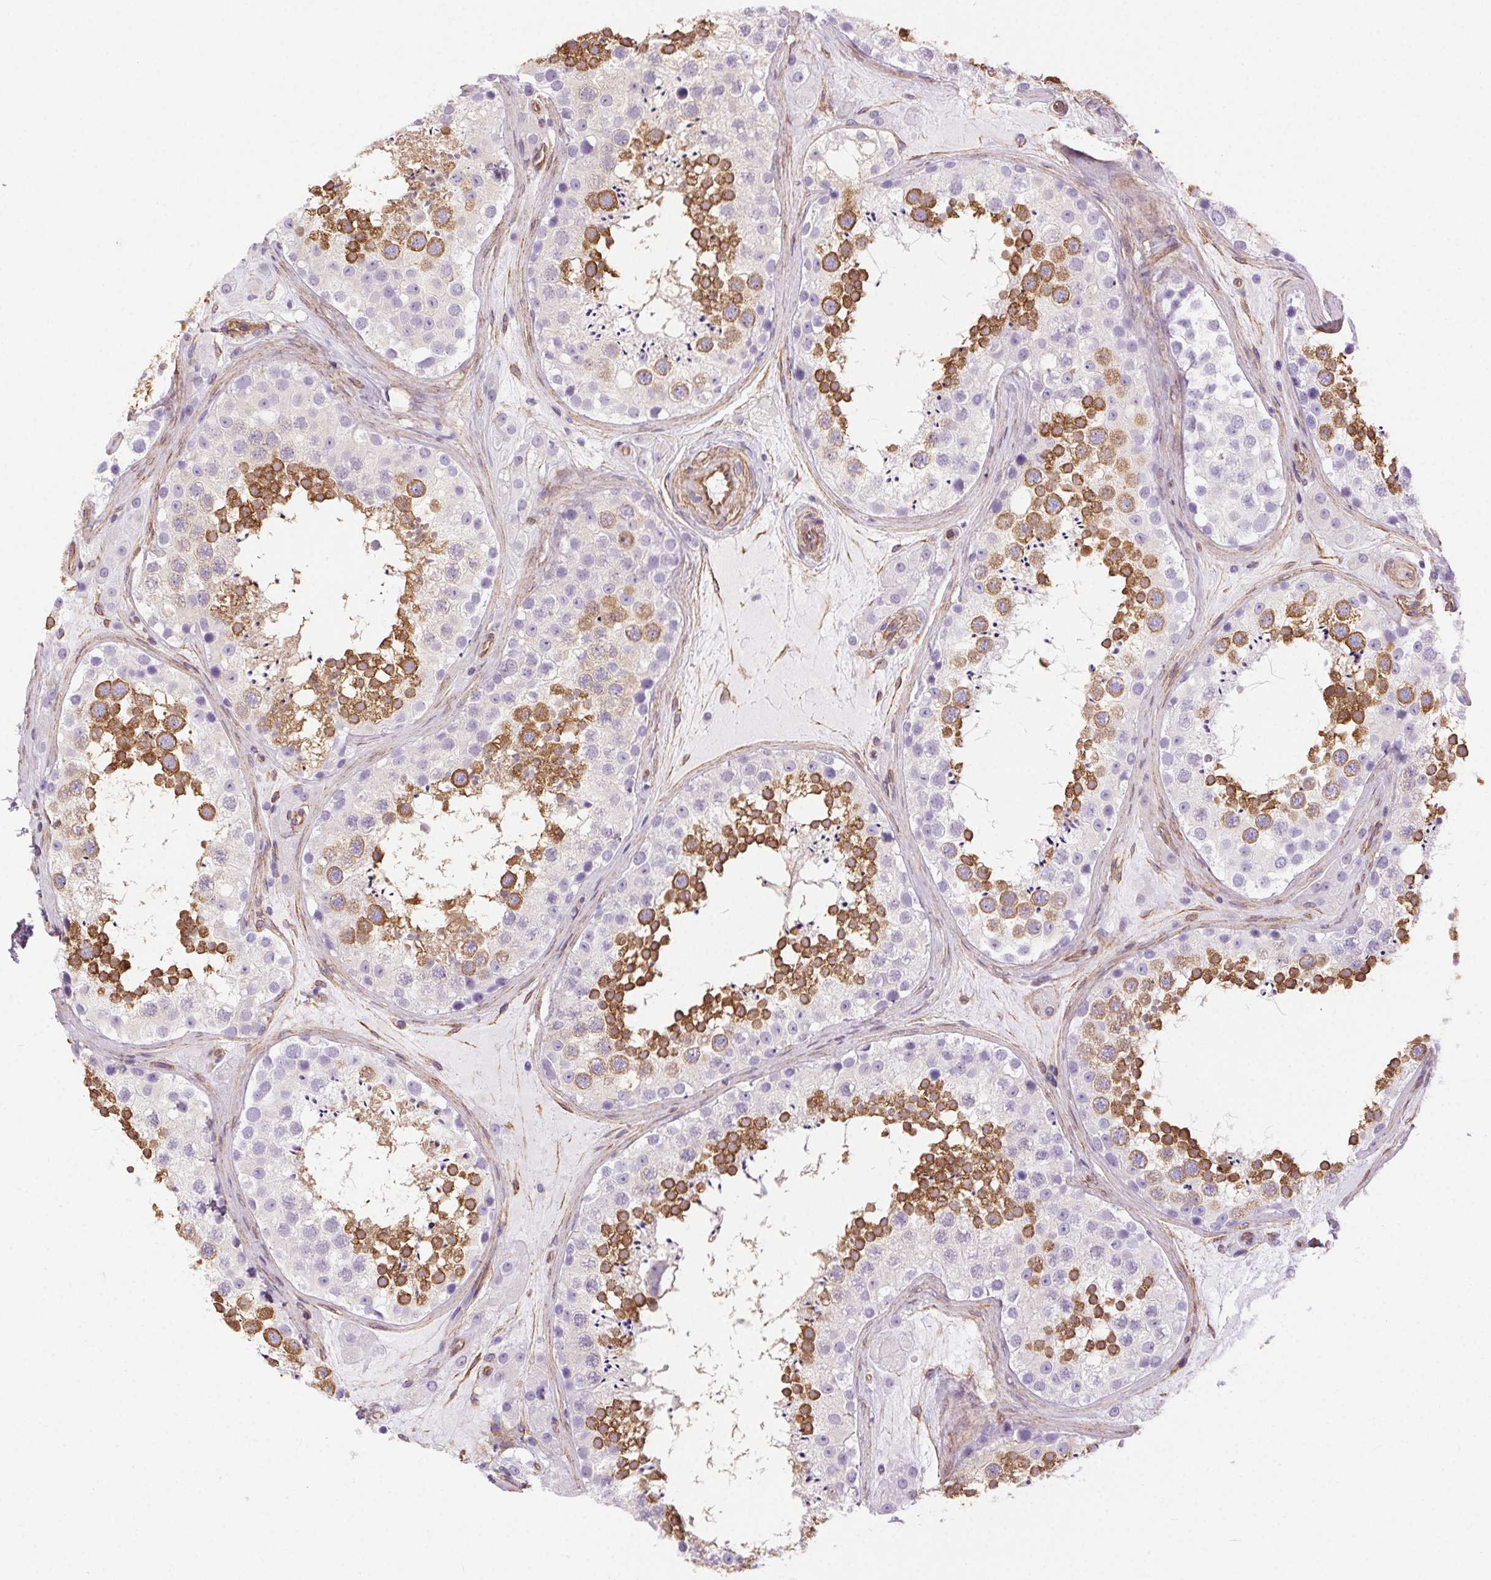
{"staining": {"intensity": "strong", "quantity": "25%-75%", "location": "cytoplasmic/membranous"}, "tissue": "testis", "cell_type": "Cells in seminiferous ducts", "image_type": "normal", "snomed": [{"axis": "morphology", "description": "Normal tissue, NOS"}, {"axis": "topography", "description": "Testis"}], "caption": "Cells in seminiferous ducts exhibit high levels of strong cytoplasmic/membranous staining in about 25%-75% of cells in benign human testis.", "gene": "SHCBP1L", "patient": {"sex": "male", "age": 41}}